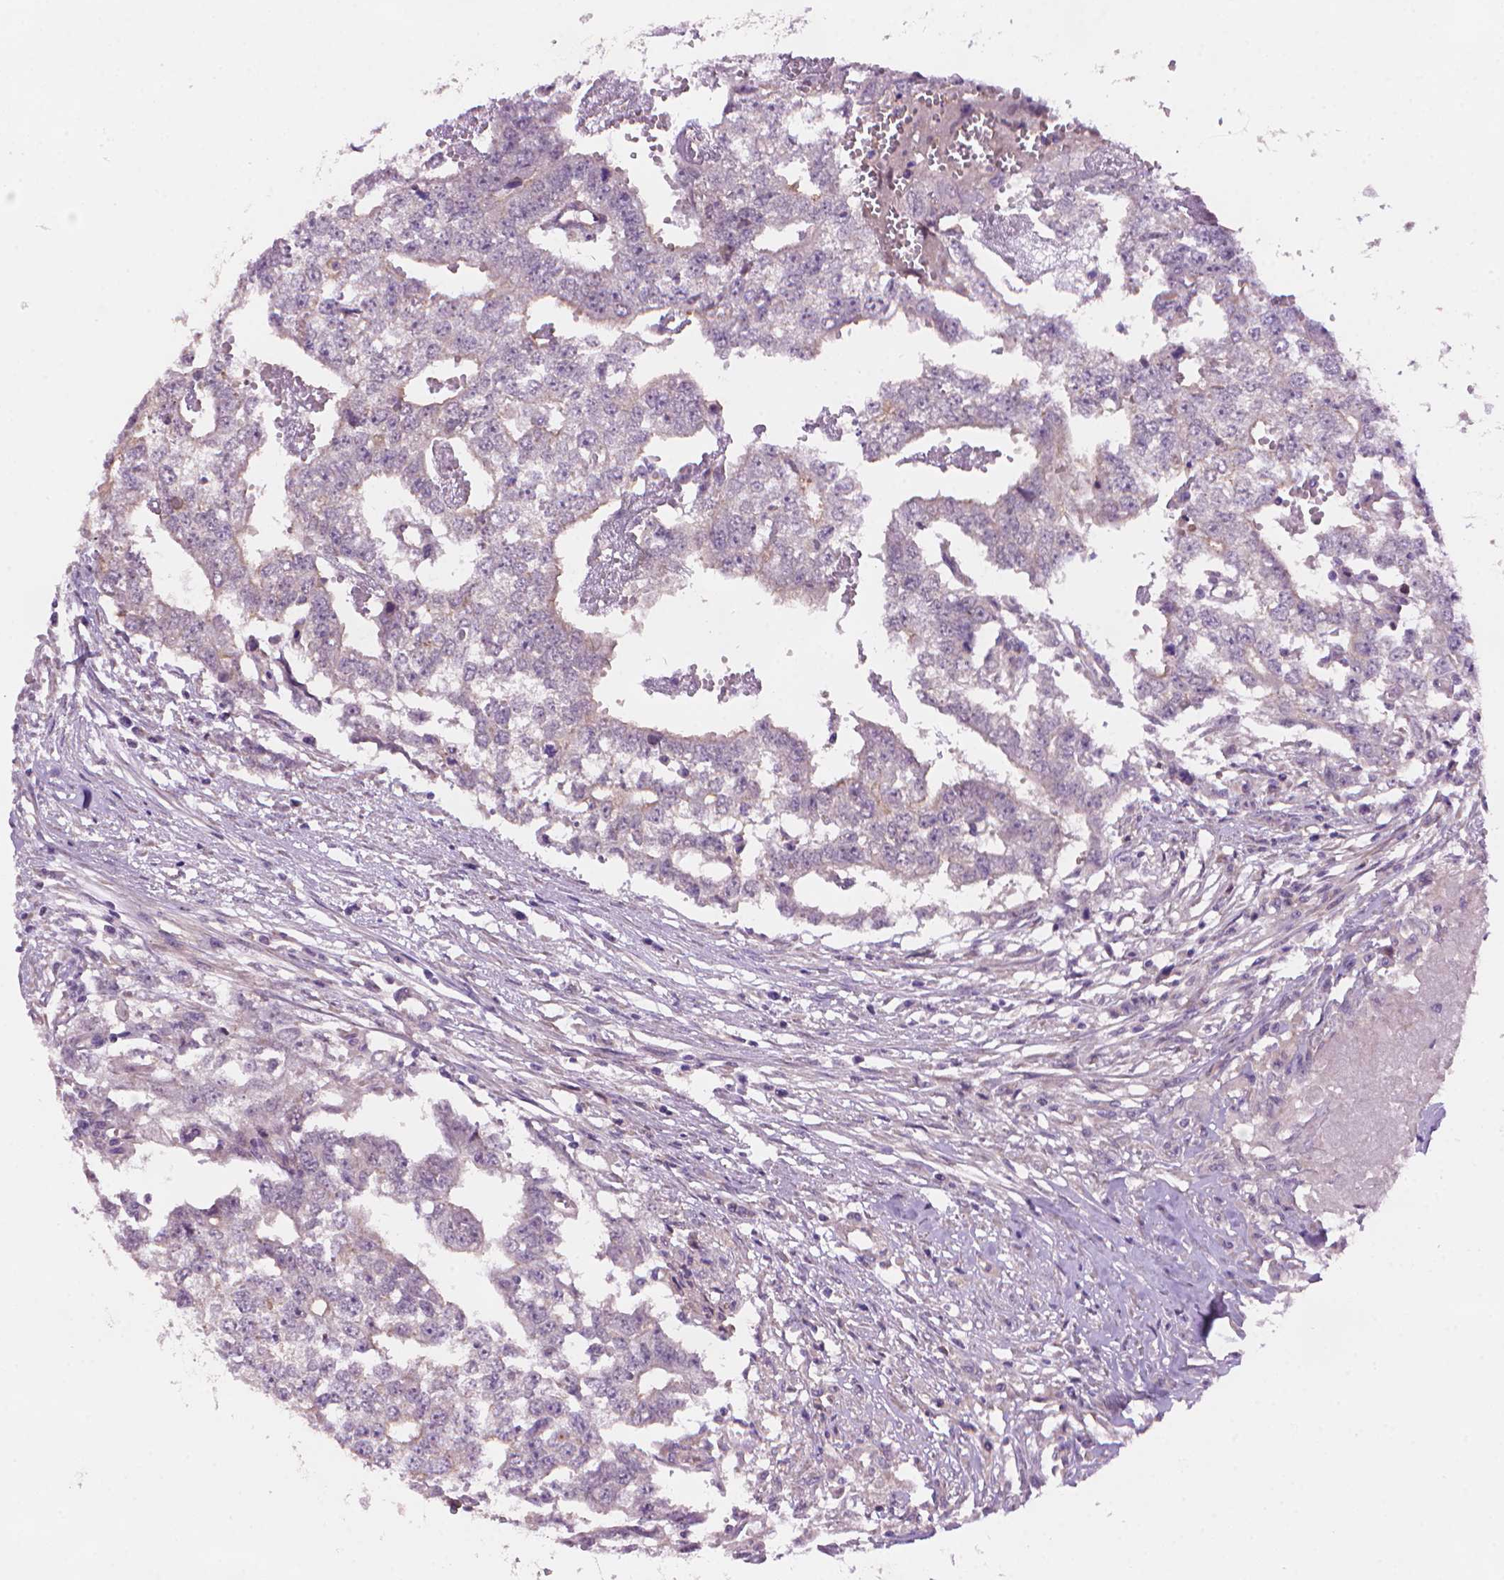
{"staining": {"intensity": "weak", "quantity": "<25%", "location": "cytoplasmic/membranous"}, "tissue": "testis cancer", "cell_type": "Tumor cells", "image_type": "cancer", "snomed": [{"axis": "morphology", "description": "Carcinoma, Embryonal, NOS"}, {"axis": "morphology", "description": "Teratoma, malignant, NOS"}, {"axis": "topography", "description": "Testis"}], "caption": "An image of testis embryonal carcinoma stained for a protein displays no brown staining in tumor cells. (Immunohistochemistry (ihc), brightfield microscopy, high magnification).", "gene": "AMMECR1", "patient": {"sex": "male", "age": 24}}